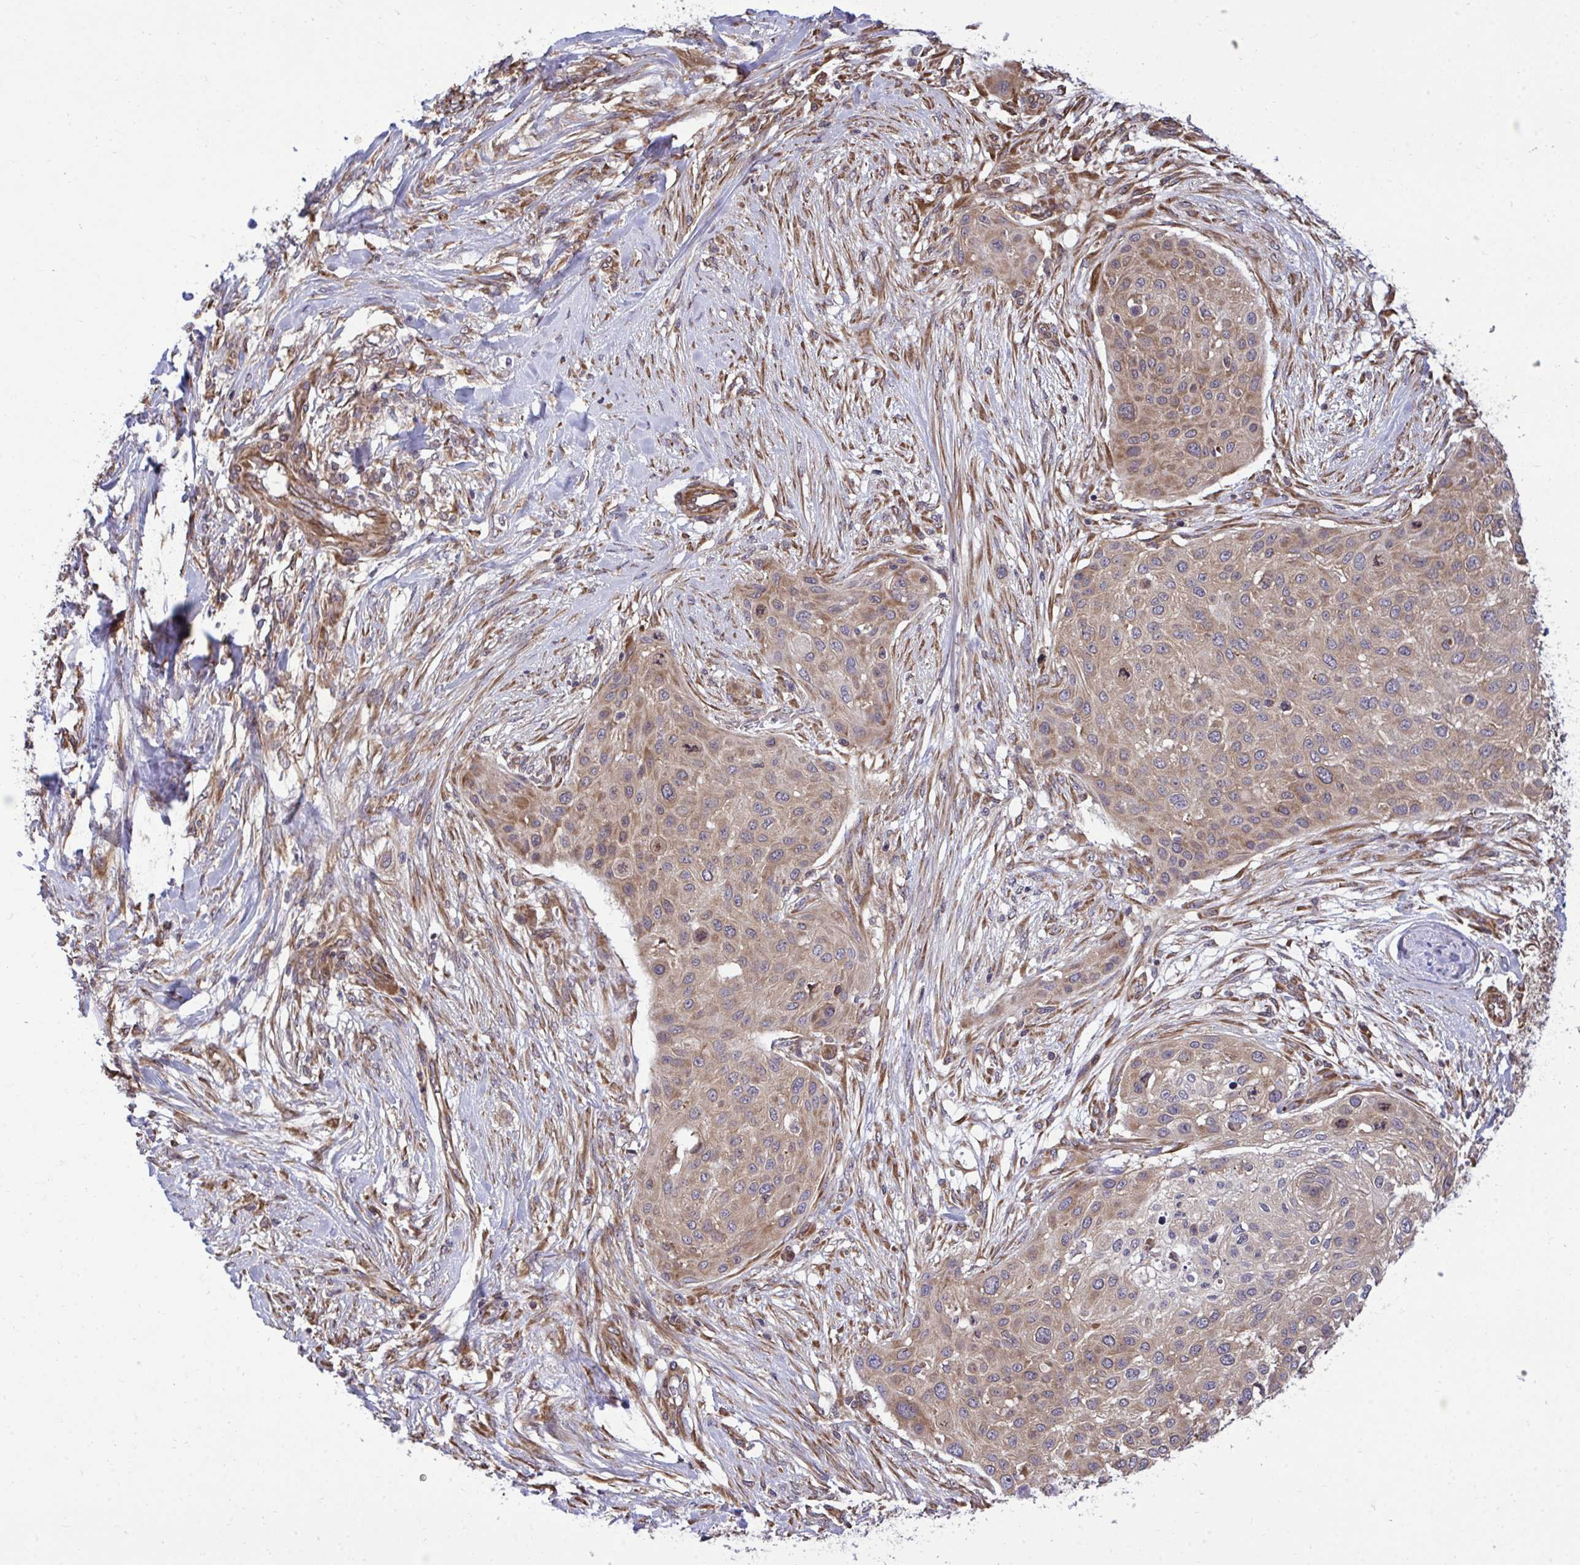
{"staining": {"intensity": "moderate", "quantity": ">75%", "location": "cytoplasmic/membranous"}, "tissue": "skin cancer", "cell_type": "Tumor cells", "image_type": "cancer", "snomed": [{"axis": "morphology", "description": "Squamous cell carcinoma, NOS"}, {"axis": "topography", "description": "Skin"}], "caption": "IHC (DAB (3,3'-diaminobenzidine)) staining of human skin squamous cell carcinoma reveals moderate cytoplasmic/membranous protein staining in about >75% of tumor cells.", "gene": "RPS15", "patient": {"sex": "female", "age": 87}}